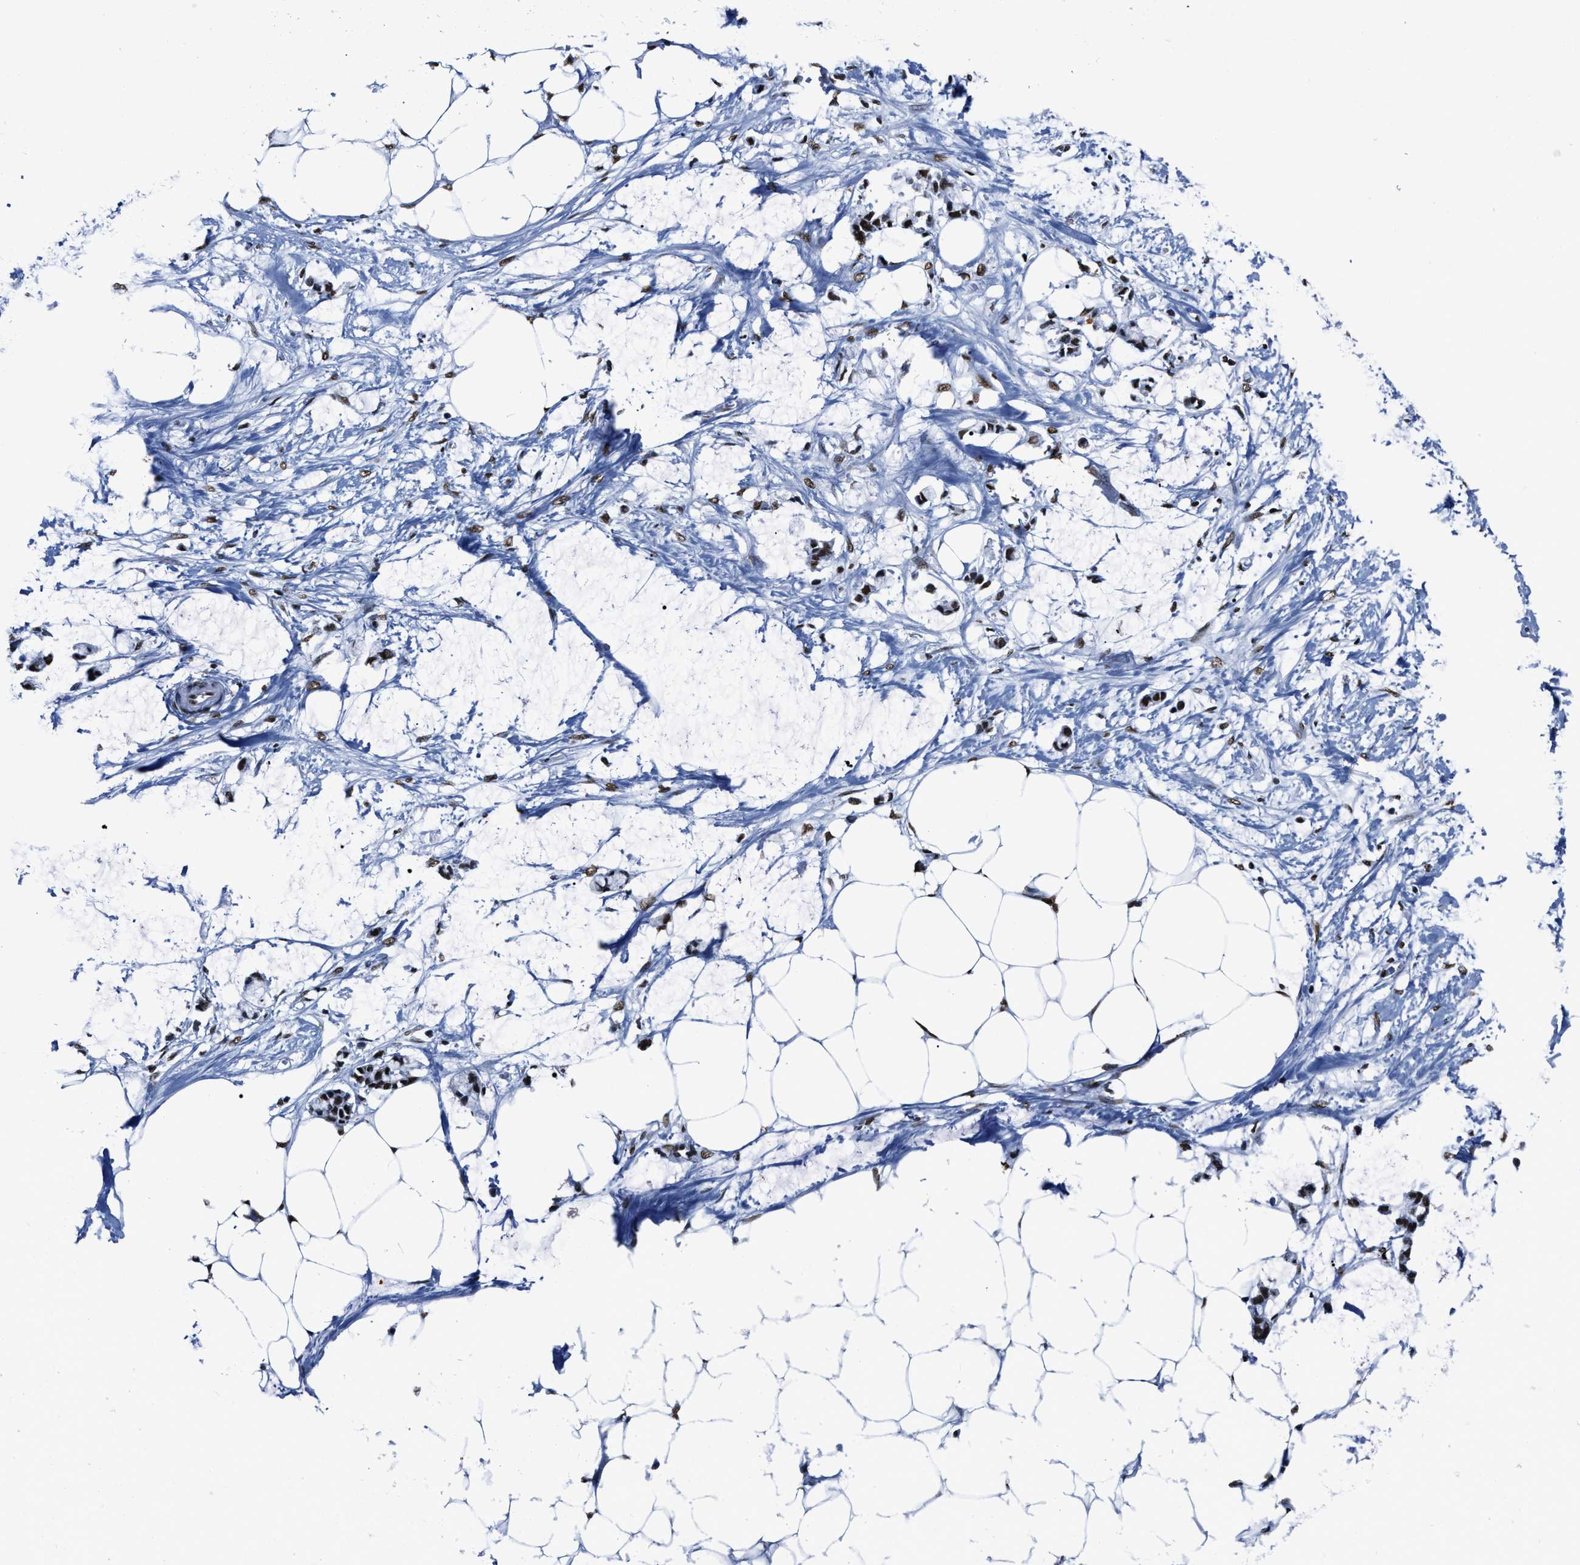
{"staining": {"intensity": "moderate", "quantity": ">75%", "location": "nuclear"}, "tissue": "adipose tissue", "cell_type": "Adipocytes", "image_type": "normal", "snomed": [{"axis": "morphology", "description": "Normal tissue, NOS"}, {"axis": "morphology", "description": "Adenocarcinoma, NOS"}, {"axis": "topography", "description": "Colon"}, {"axis": "topography", "description": "Peripheral nerve tissue"}], "caption": "The image demonstrates immunohistochemical staining of benign adipose tissue. There is moderate nuclear expression is identified in approximately >75% of adipocytes.", "gene": "SMARCC2", "patient": {"sex": "male", "age": 14}}